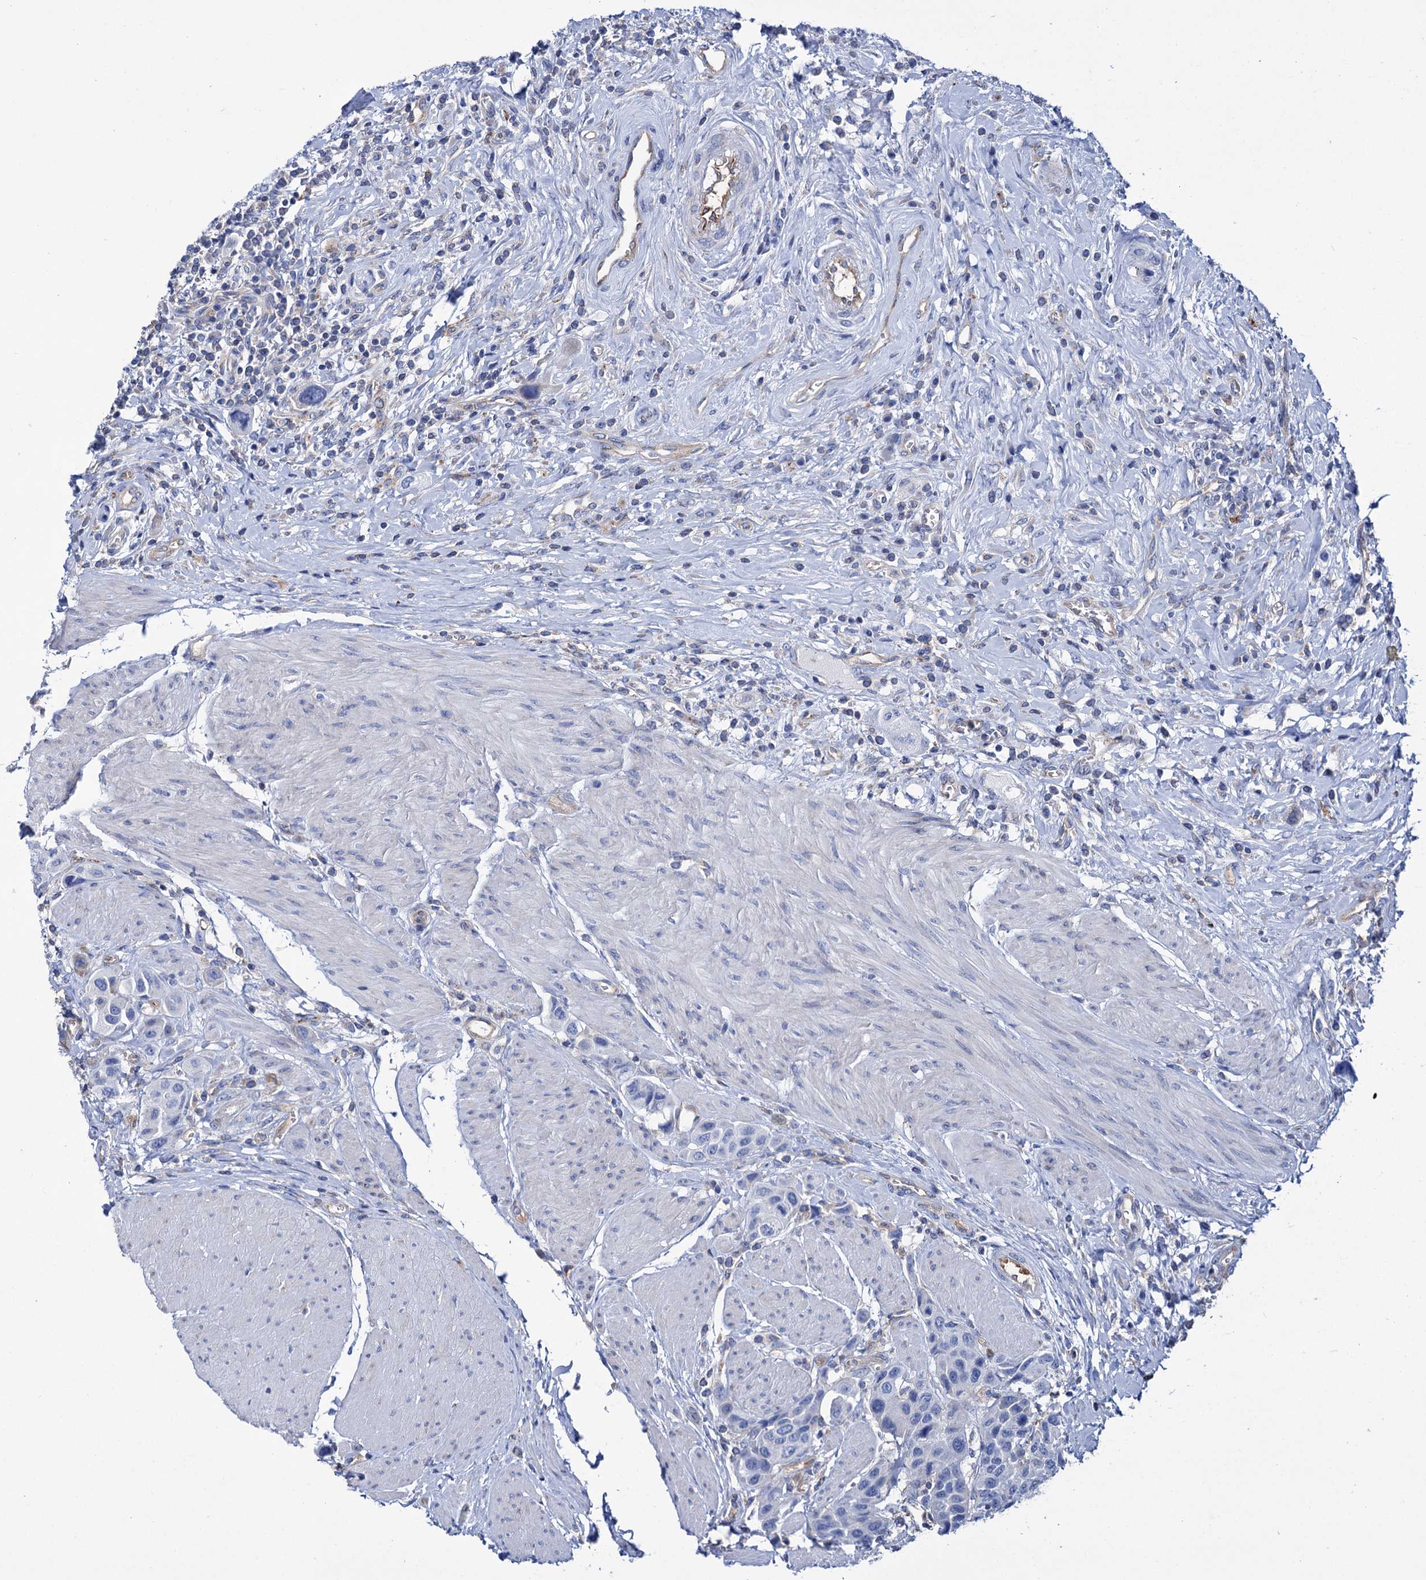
{"staining": {"intensity": "negative", "quantity": "none", "location": "none"}, "tissue": "urothelial cancer", "cell_type": "Tumor cells", "image_type": "cancer", "snomed": [{"axis": "morphology", "description": "Urothelial carcinoma, High grade"}, {"axis": "topography", "description": "Urinary bladder"}], "caption": "IHC micrograph of neoplastic tissue: human high-grade urothelial carcinoma stained with DAB (3,3'-diaminobenzidine) exhibits no significant protein expression in tumor cells.", "gene": "SCPEP1", "patient": {"sex": "male", "age": 50}}